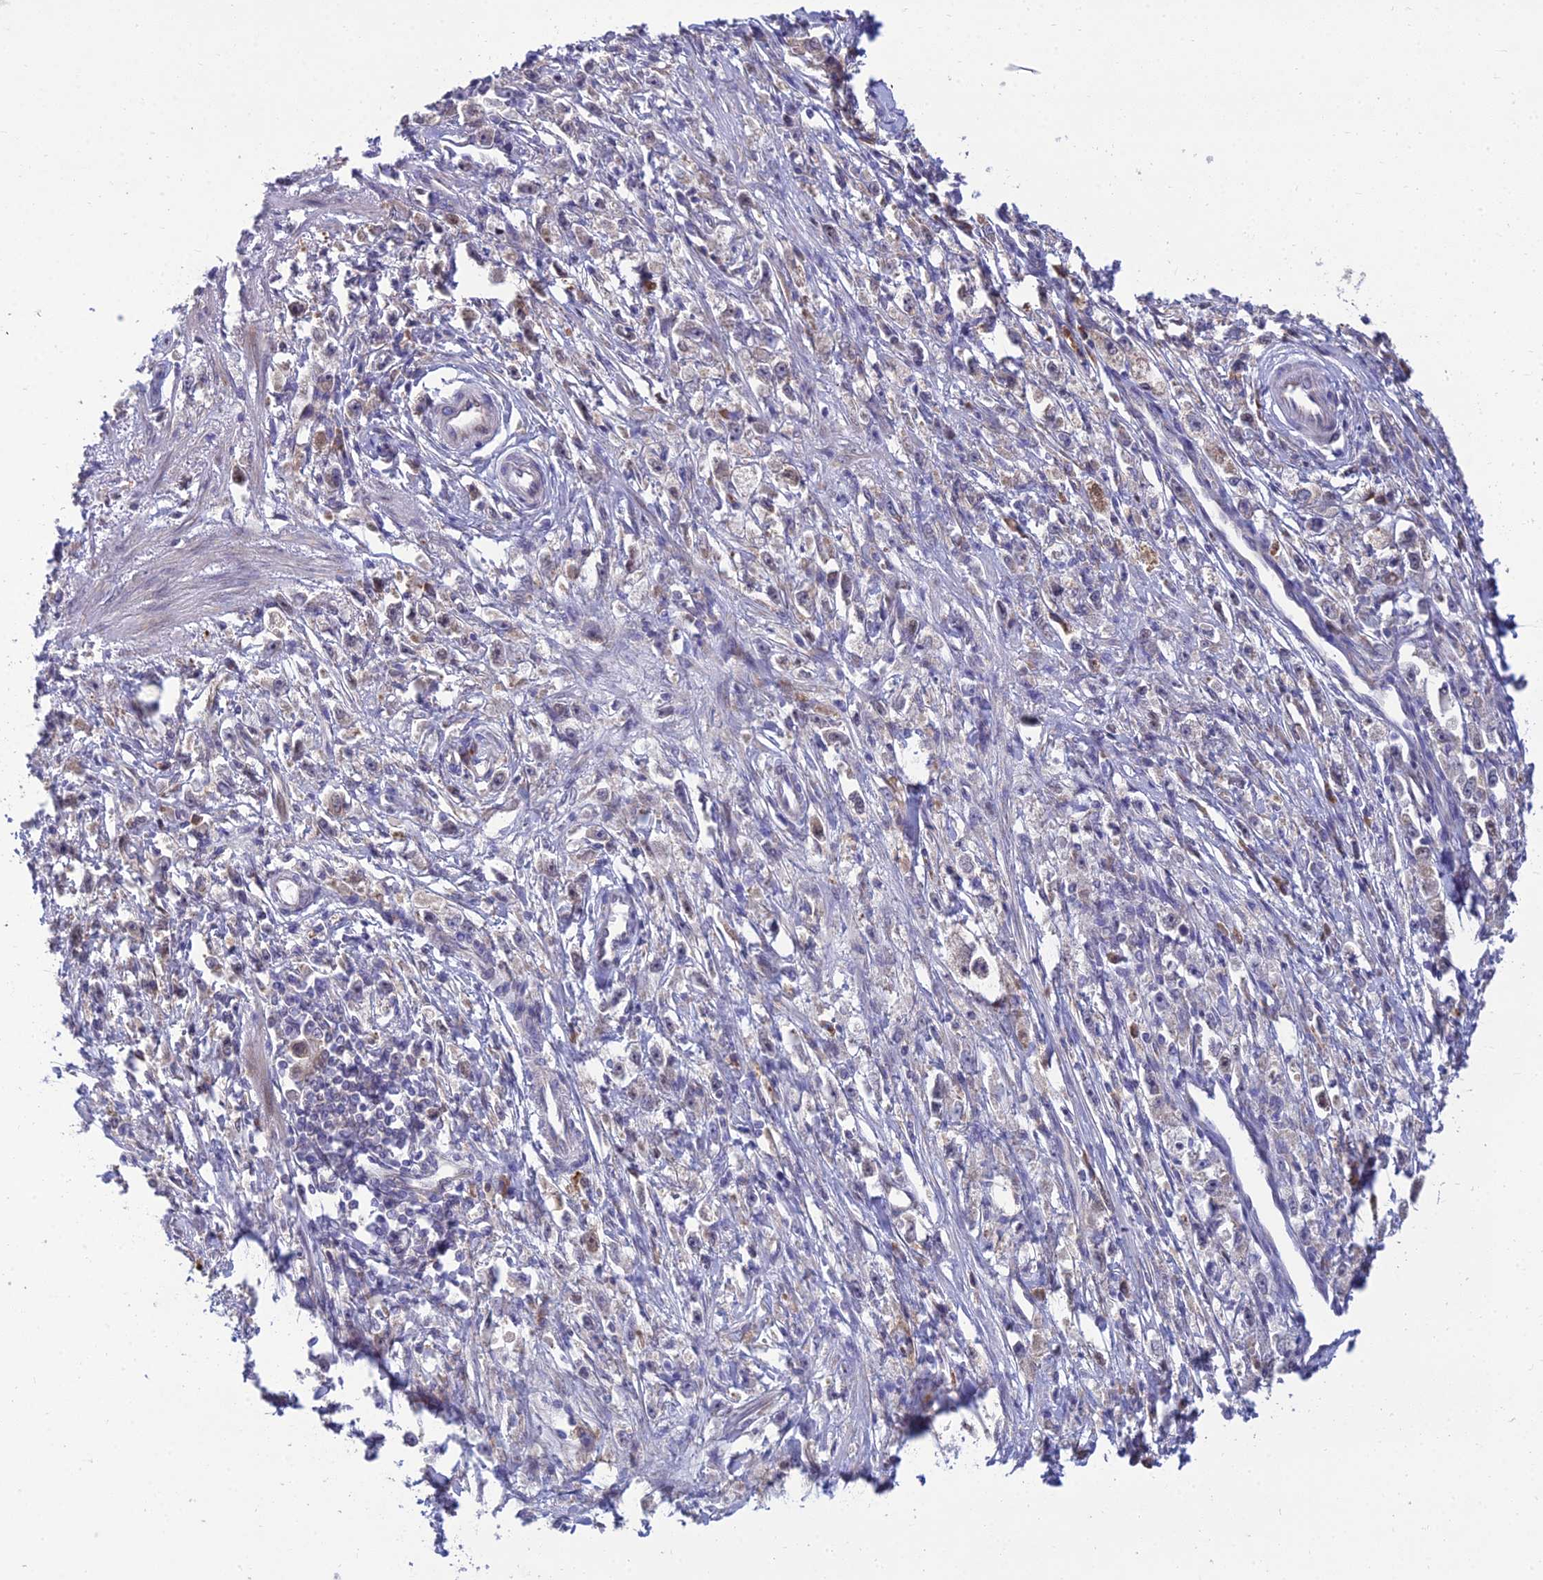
{"staining": {"intensity": "weak", "quantity": "<25%", "location": "cytoplasmic/membranous"}, "tissue": "stomach cancer", "cell_type": "Tumor cells", "image_type": "cancer", "snomed": [{"axis": "morphology", "description": "Adenocarcinoma, NOS"}, {"axis": "topography", "description": "Stomach"}], "caption": "This micrograph is of stomach cancer stained with immunohistochemistry (IHC) to label a protein in brown with the nuclei are counter-stained blue. There is no expression in tumor cells.", "gene": "CLCN7", "patient": {"sex": "female", "age": 59}}